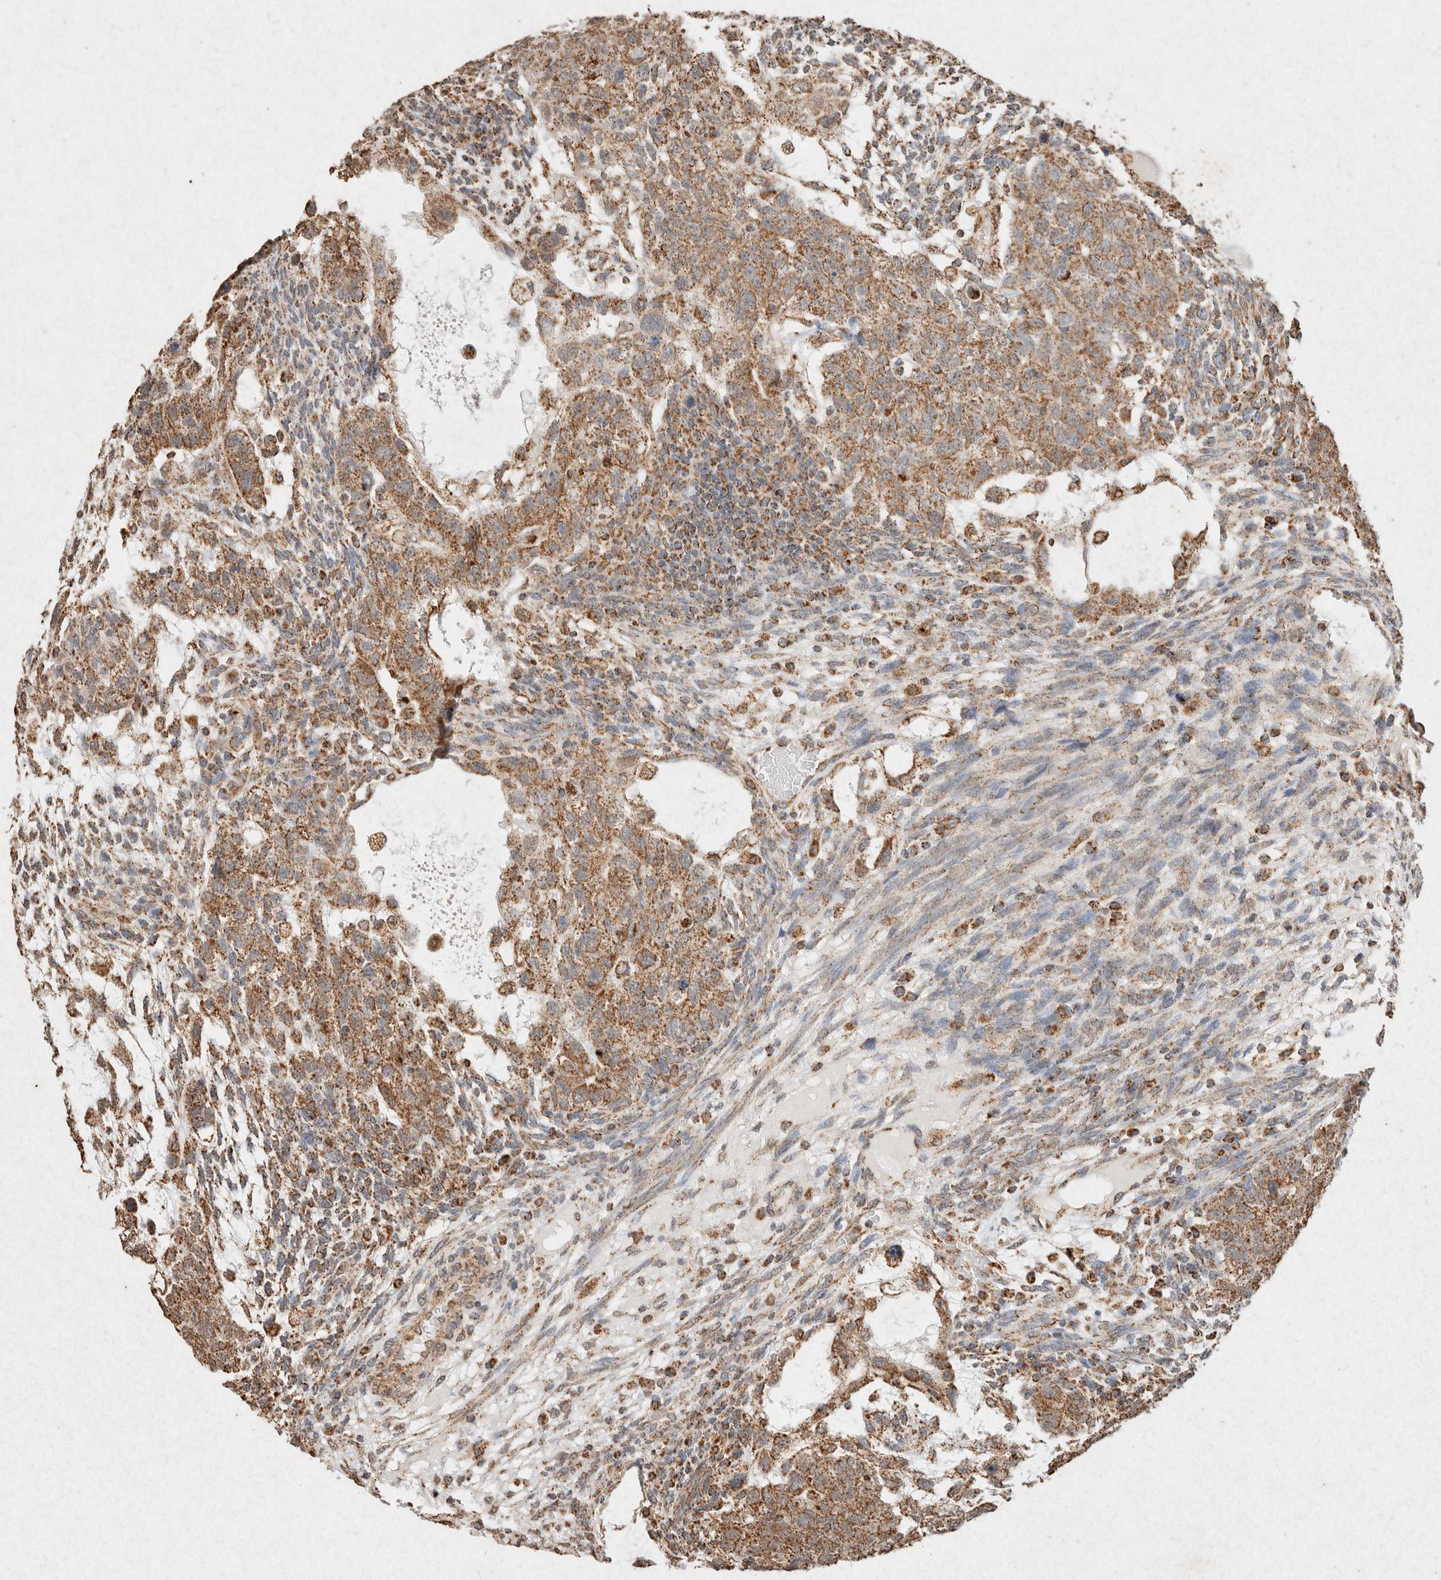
{"staining": {"intensity": "moderate", "quantity": ">75%", "location": "cytoplasmic/membranous"}, "tissue": "testis cancer", "cell_type": "Tumor cells", "image_type": "cancer", "snomed": [{"axis": "morphology", "description": "Normal tissue, NOS"}, {"axis": "morphology", "description": "Carcinoma, Embryonal, NOS"}, {"axis": "topography", "description": "Testis"}], "caption": "Brown immunohistochemical staining in human testis cancer reveals moderate cytoplasmic/membranous expression in about >75% of tumor cells.", "gene": "SDC2", "patient": {"sex": "male", "age": 36}}